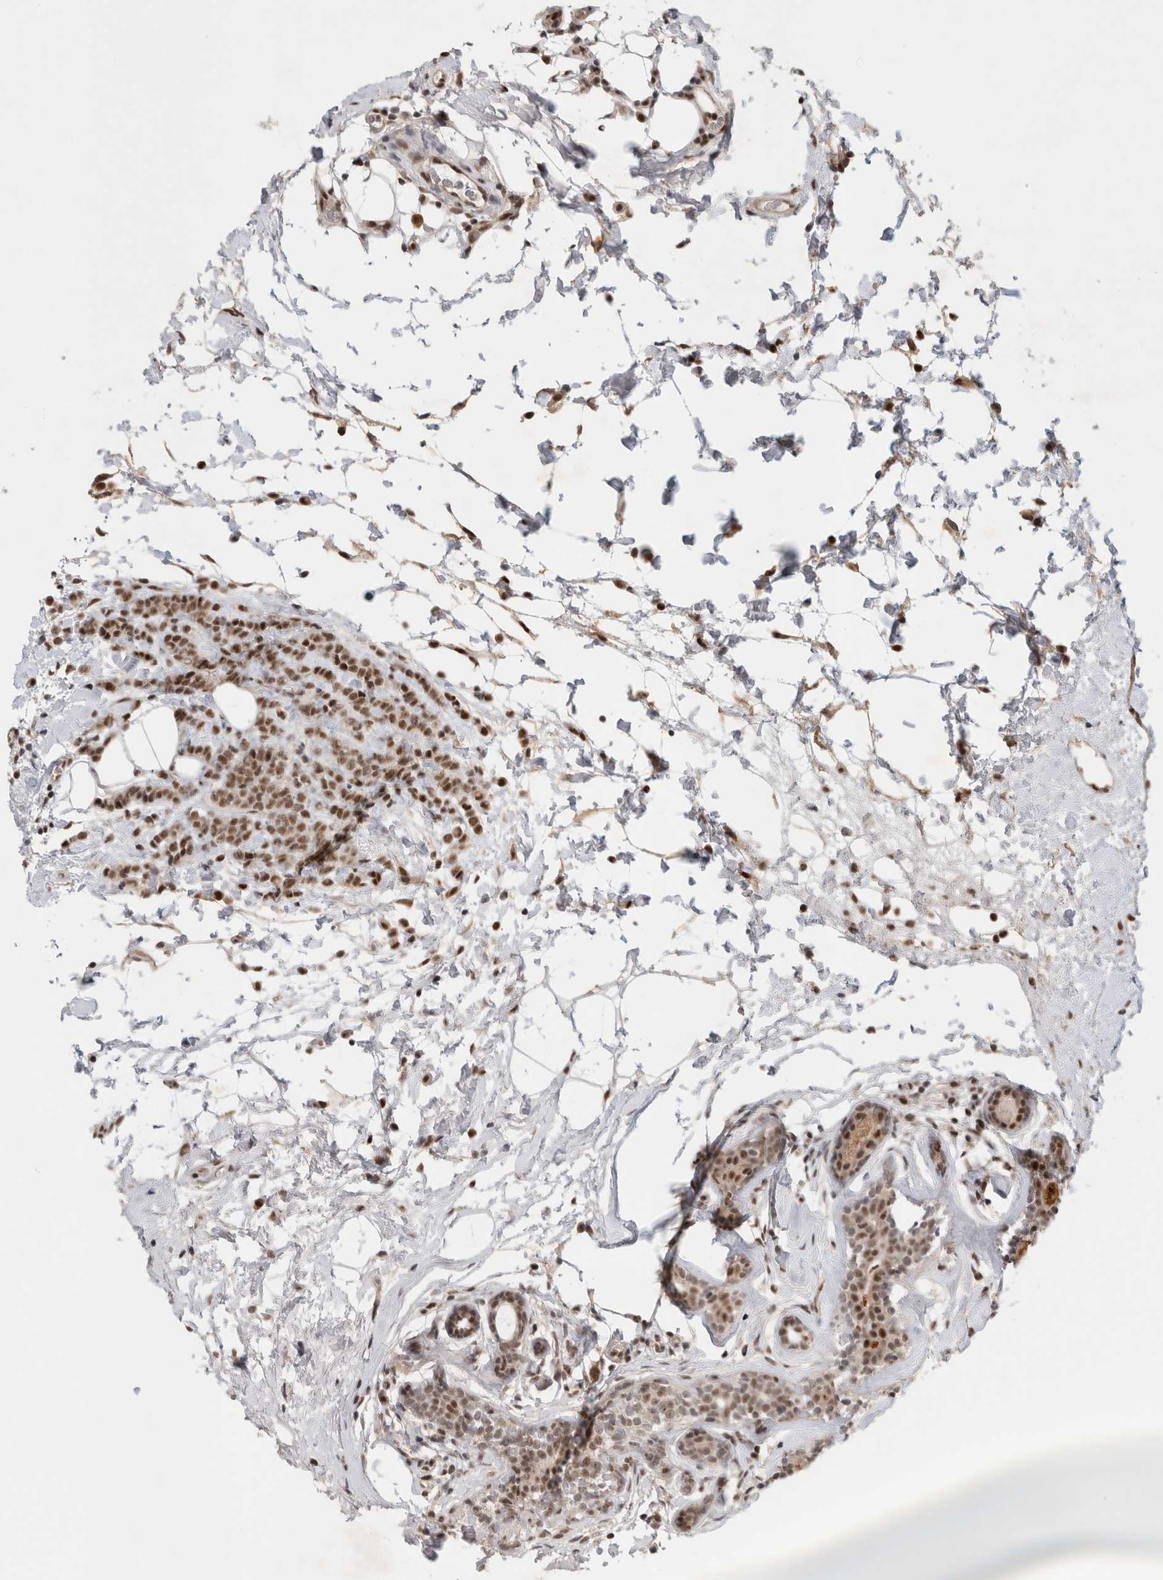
{"staining": {"intensity": "moderate", "quantity": ">75%", "location": "nuclear"}, "tissue": "breast cancer", "cell_type": "Tumor cells", "image_type": "cancer", "snomed": [{"axis": "morphology", "description": "Lobular carcinoma"}, {"axis": "topography", "description": "Breast"}], "caption": "Immunohistochemistry micrograph of neoplastic tissue: breast lobular carcinoma stained using IHC demonstrates medium levels of moderate protein expression localized specifically in the nuclear of tumor cells, appearing as a nuclear brown color.", "gene": "HESX1", "patient": {"sex": "female", "age": 50}}